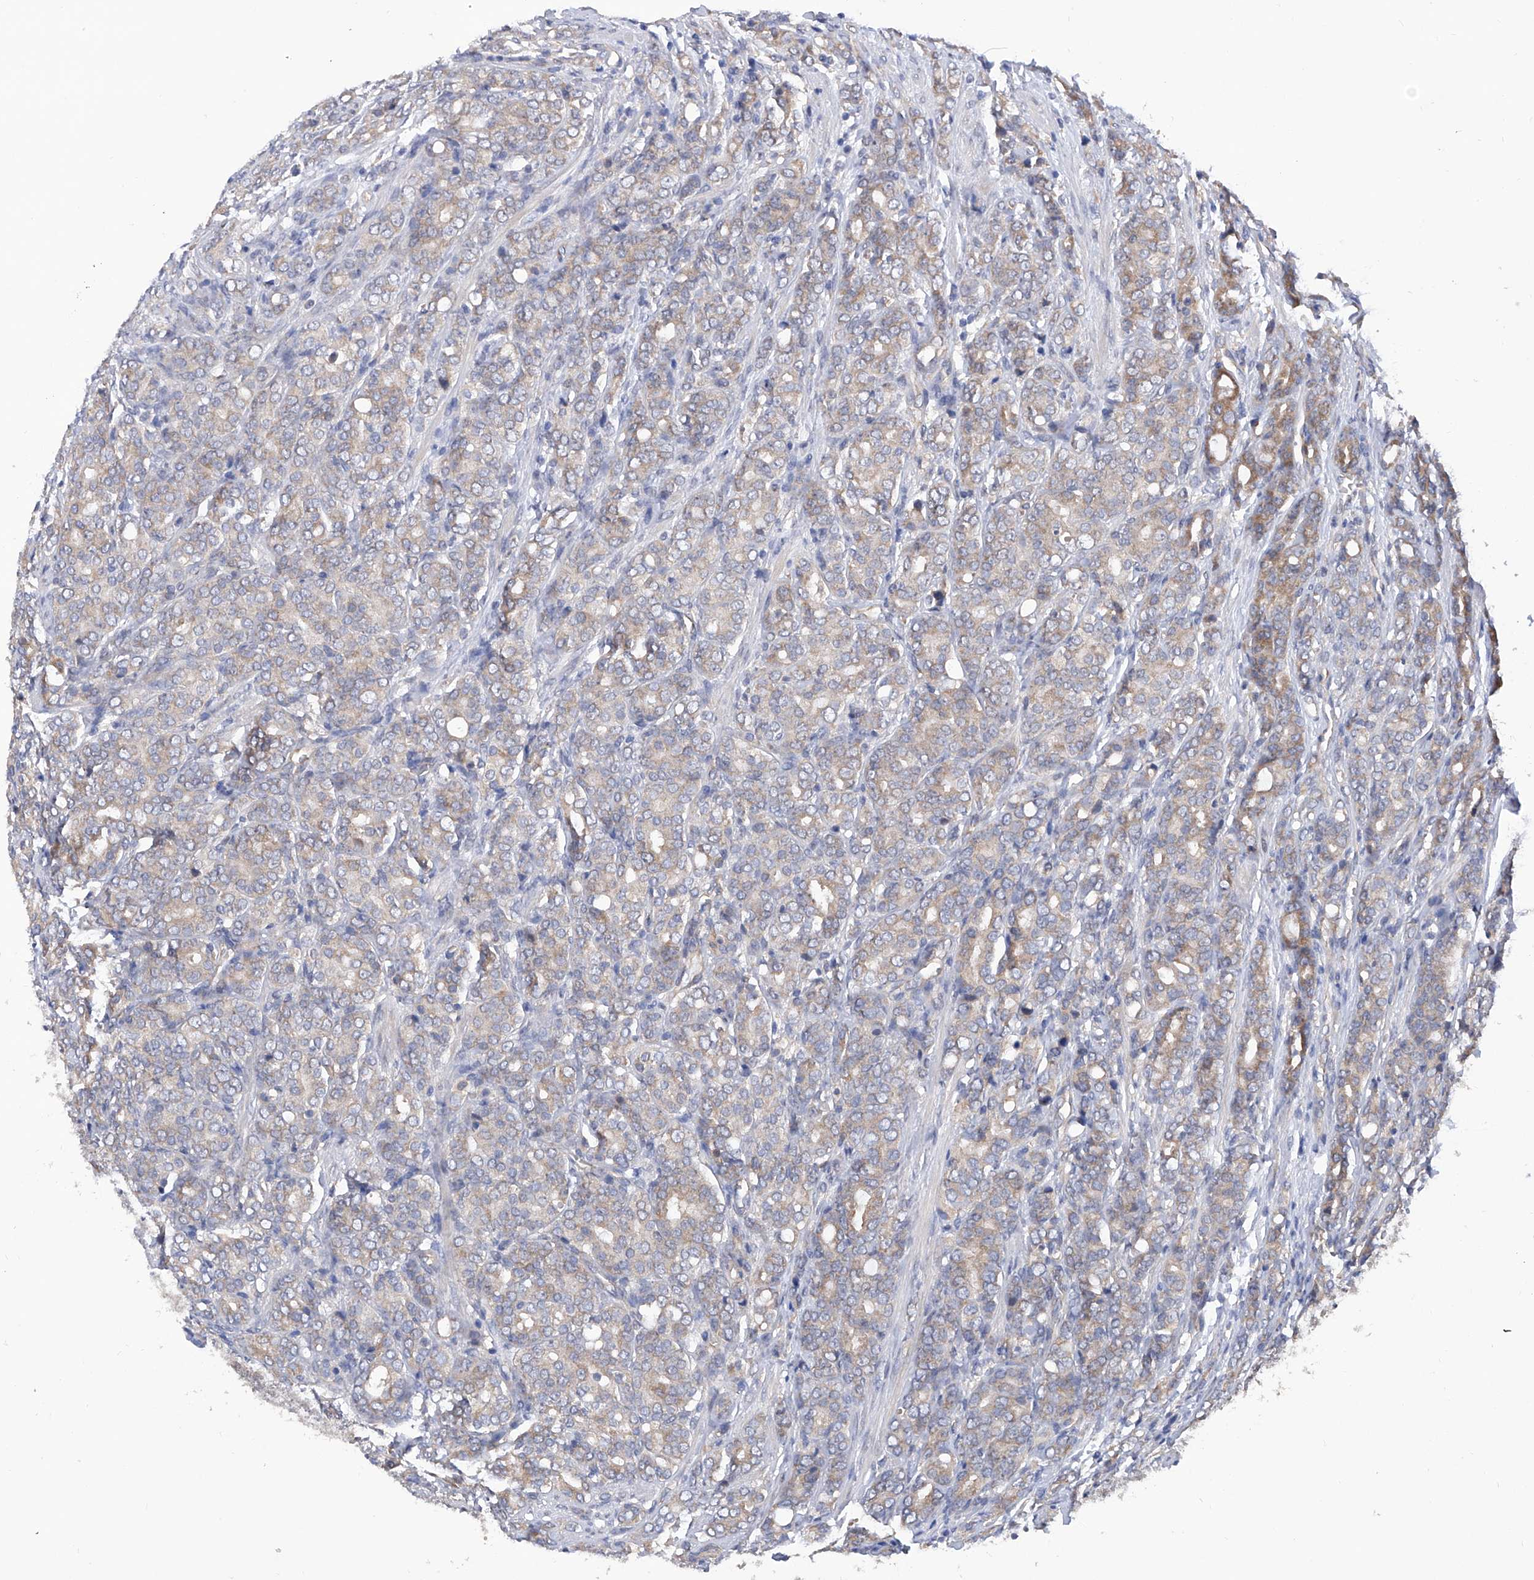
{"staining": {"intensity": "weak", "quantity": ">75%", "location": "cytoplasmic/membranous"}, "tissue": "prostate cancer", "cell_type": "Tumor cells", "image_type": "cancer", "snomed": [{"axis": "morphology", "description": "Adenocarcinoma, High grade"}, {"axis": "topography", "description": "Prostate"}], "caption": "A high-resolution image shows immunohistochemistry (IHC) staining of prostate adenocarcinoma (high-grade), which reveals weak cytoplasmic/membranous staining in approximately >75% of tumor cells.", "gene": "USP45", "patient": {"sex": "male", "age": 62}}